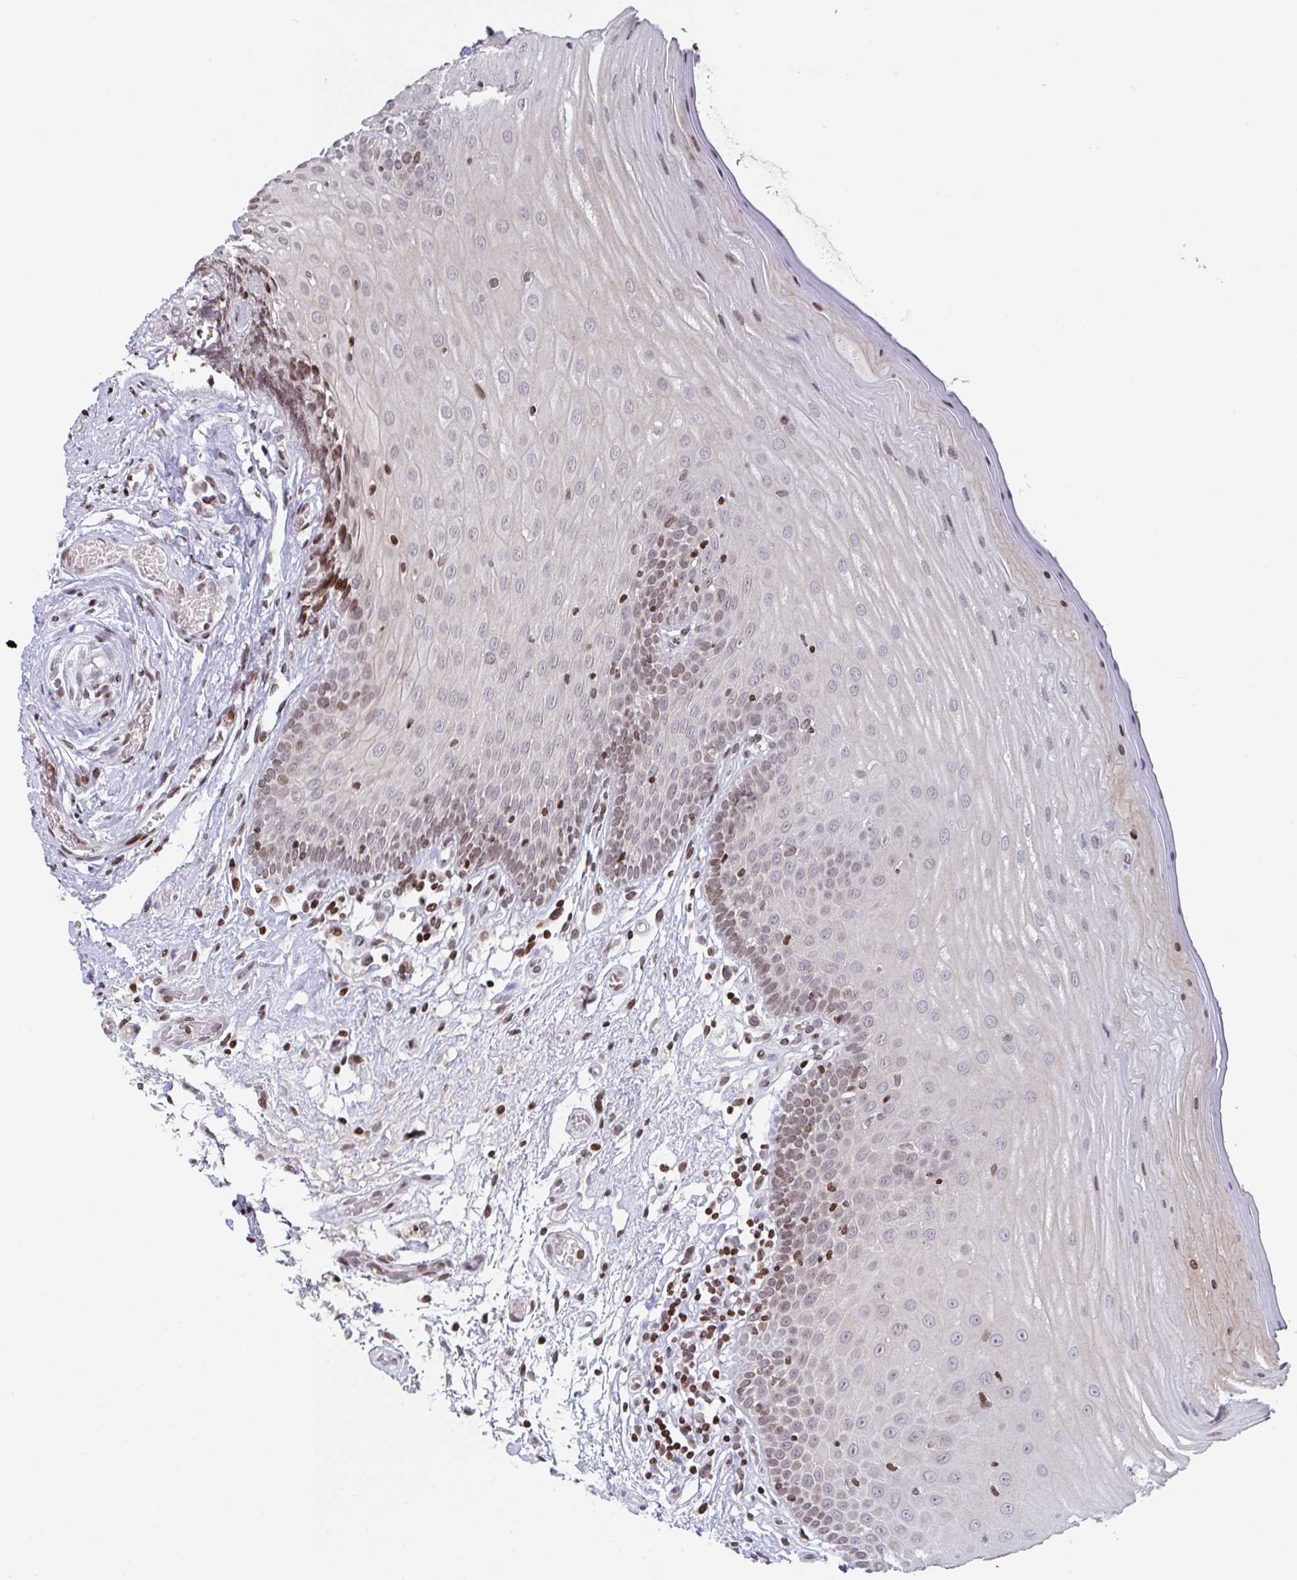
{"staining": {"intensity": "moderate", "quantity": "25%-75%", "location": "cytoplasmic/membranous,nuclear"}, "tissue": "oral mucosa", "cell_type": "Squamous epithelial cells", "image_type": "normal", "snomed": [{"axis": "morphology", "description": "Normal tissue, NOS"}, {"axis": "topography", "description": "Oral tissue"}, {"axis": "topography", "description": "Tounge, NOS"}, {"axis": "topography", "description": "Head-Neck"}], "caption": "Immunohistochemical staining of normal oral mucosa exhibits 25%-75% levels of moderate cytoplasmic/membranous,nuclear protein positivity in about 25%-75% of squamous epithelial cells. (Brightfield microscopy of DAB IHC at high magnification).", "gene": "PCDHB8", "patient": {"sex": "female", "age": 84}}